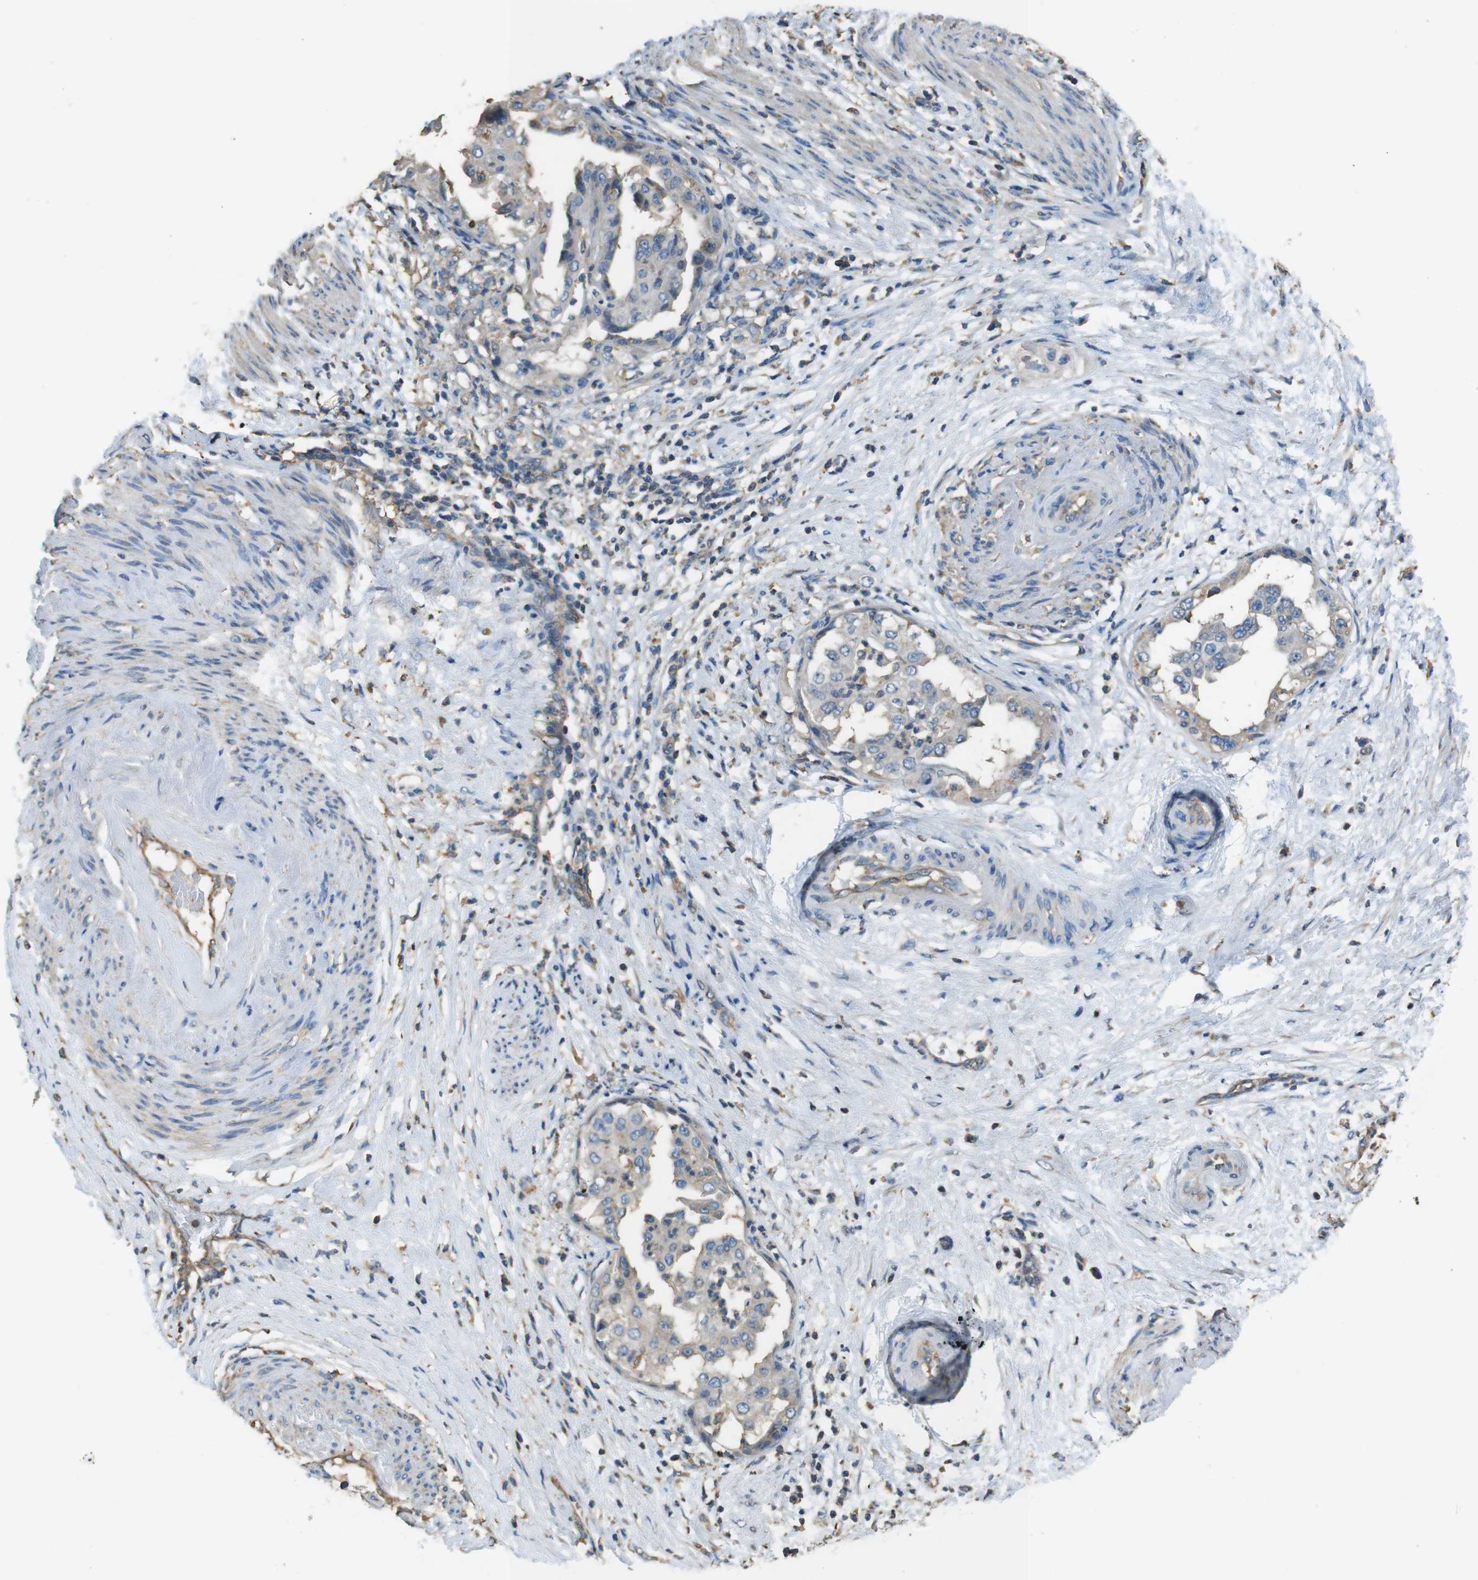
{"staining": {"intensity": "weak", "quantity": "<25%", "location": "cytoplasmic/membranous"}, "tissue": "endometrial cancer", "cell_type": "Tumor cells", "image_type": "cancer", "snomed": [{"axis": "morphology", "description": "Adenocarcinoma, NOS"}, {"axis": "topography", "description": "Endometrium"}], "caption": "An IHC image of adenocarcinoma (endometrial) is shown. There is no staining in tumor cells of adenocarcinoma (endometrial).", "gene": "FCAR", "patient": {"sex": "female", "age": 85}}